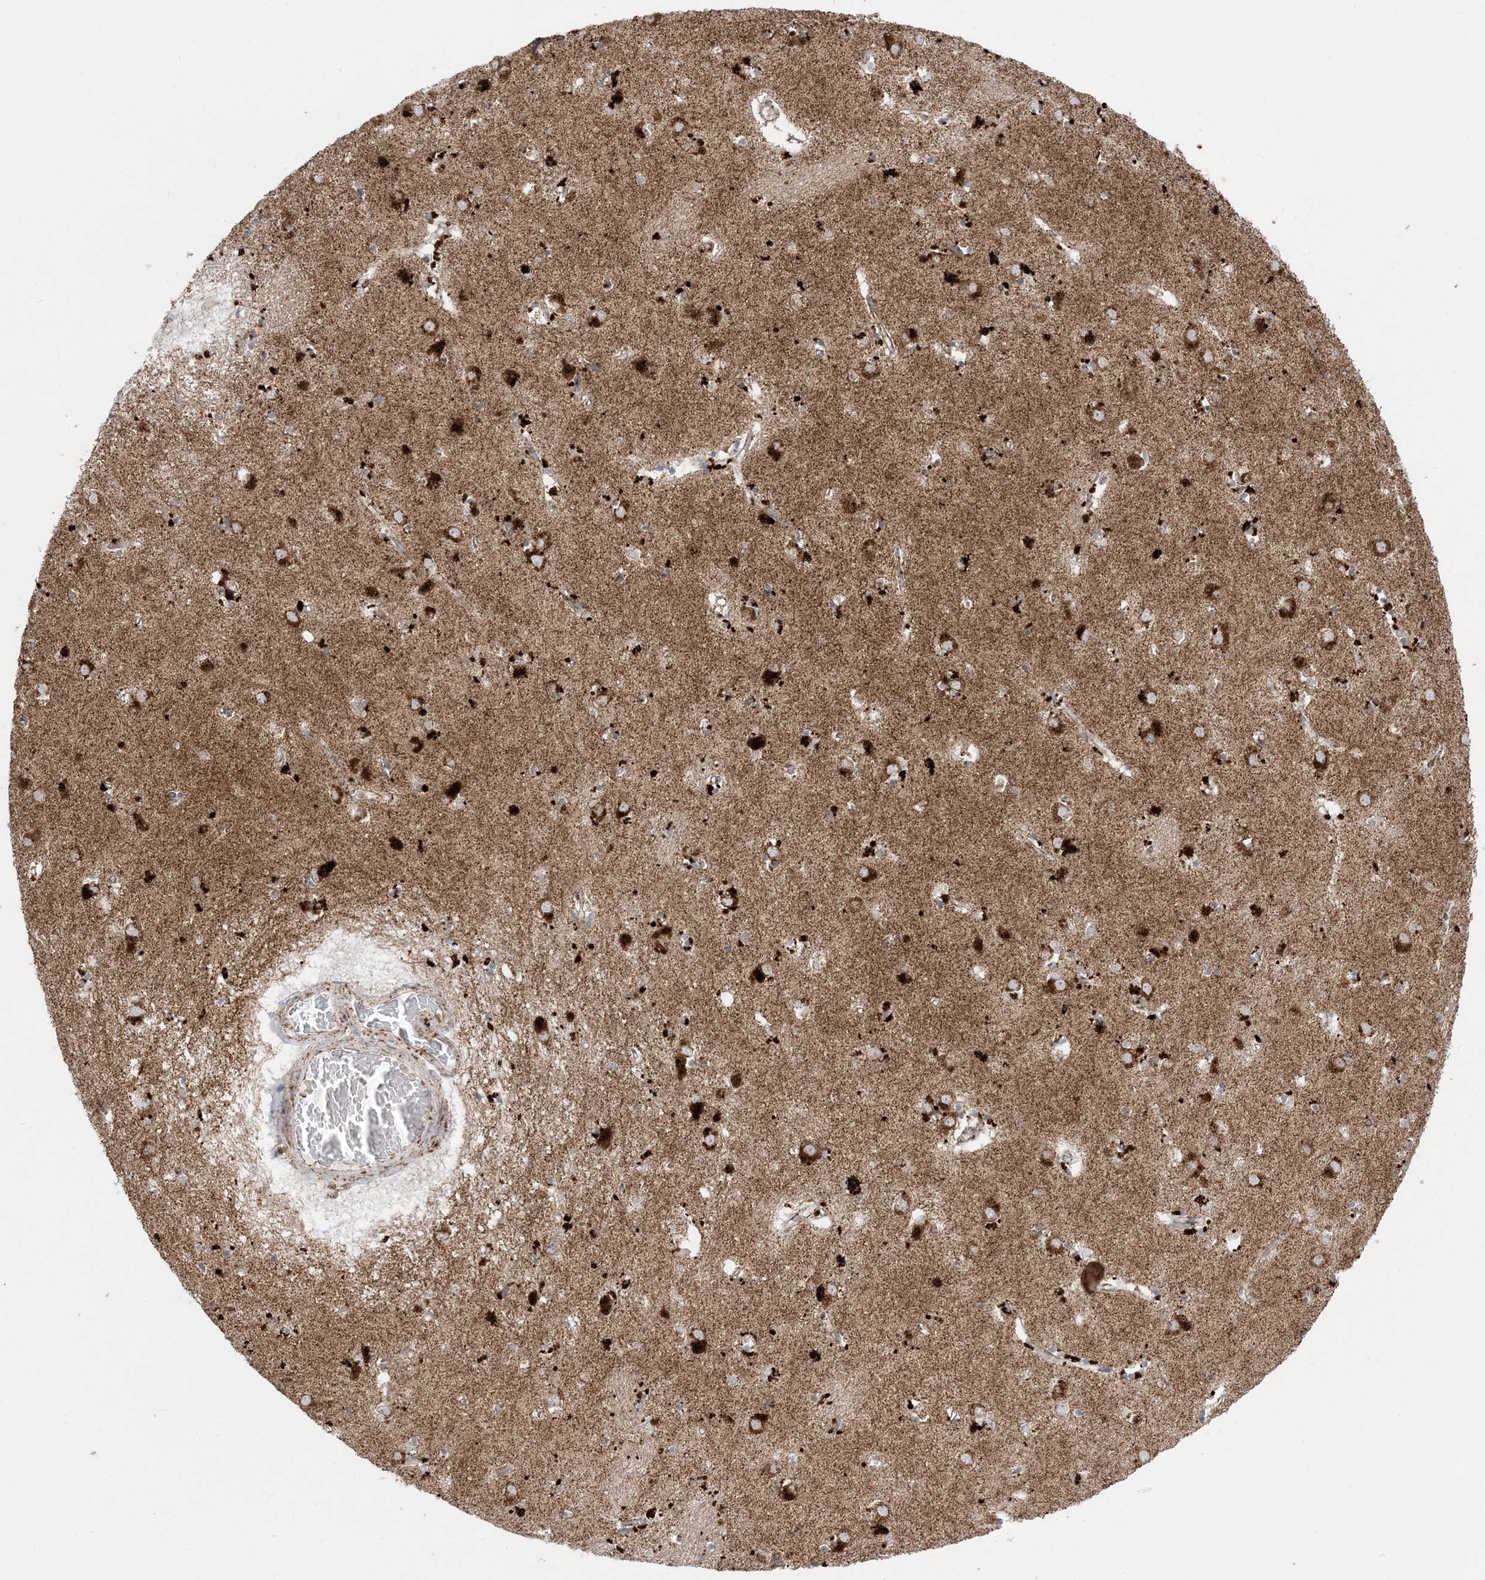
{"staining": {"intensity": "moderate", "quantity": "25%-75%", "location": "cytoplasmic/membranous"}, "tissue": "caudate", "cell_type": "Glial cells", "image_type": "normal", "snomed": [{"axis": "morphology", "description": "Normal tissue, NOS"}, {"axis": "topography", "description": "Lateral ventricle wall"}], "caption": "Immunohistochemical staining of benign caudate demonstrates moderate cytoplasmic/membranous protein expression in approximately 25%-75% of glial cells. The staining is performed using DAB brown chromogen to label protein expression. The nuclei are counter-stained blue using hematoxylin.", "gene": "MRPS36", "patient": {"sex": "male", "age": 70}}